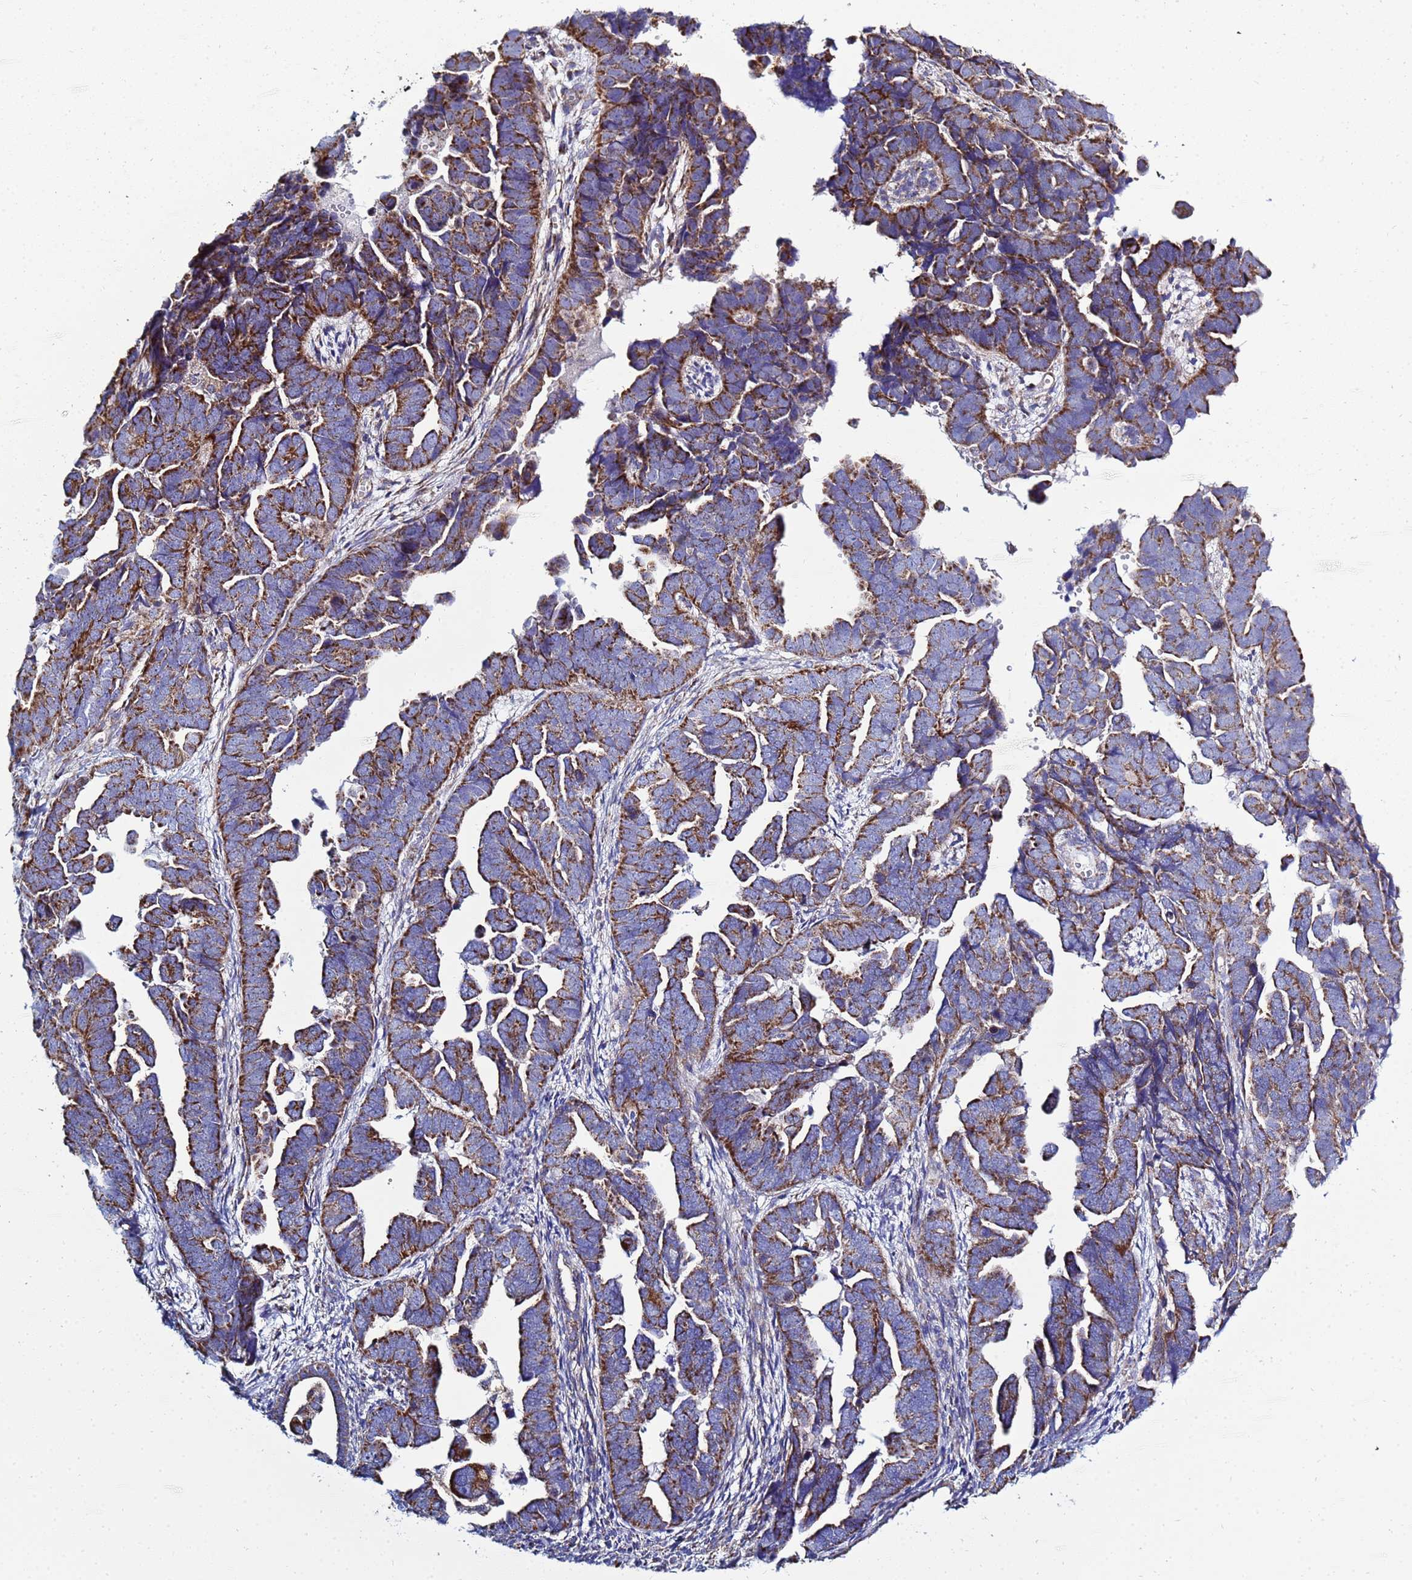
{"staining": {"intensity": "strong", "quantity": ">75%", "location": "cytoplasmic/membranous"}, "tissue": "endometrial cancer", "cell_type": "Tumor cells", "image_type": "cancer", "snomed": [{"axis": "morphology", "description": "Adenocarcinoma, NOS"}, {"axis": "topography", "description": "Endometrium"}], "caption": "Immunohistochemistry (IHC) micrograph of endometrial cancer (adenocarcinoma) stained for a protein (brown), which exhibits high levels of strong cytoplasmic/membranous expression in about >75% of tumor cells.", "gene": "COQ4", "patient": {"sex": "female", "age": 75}}